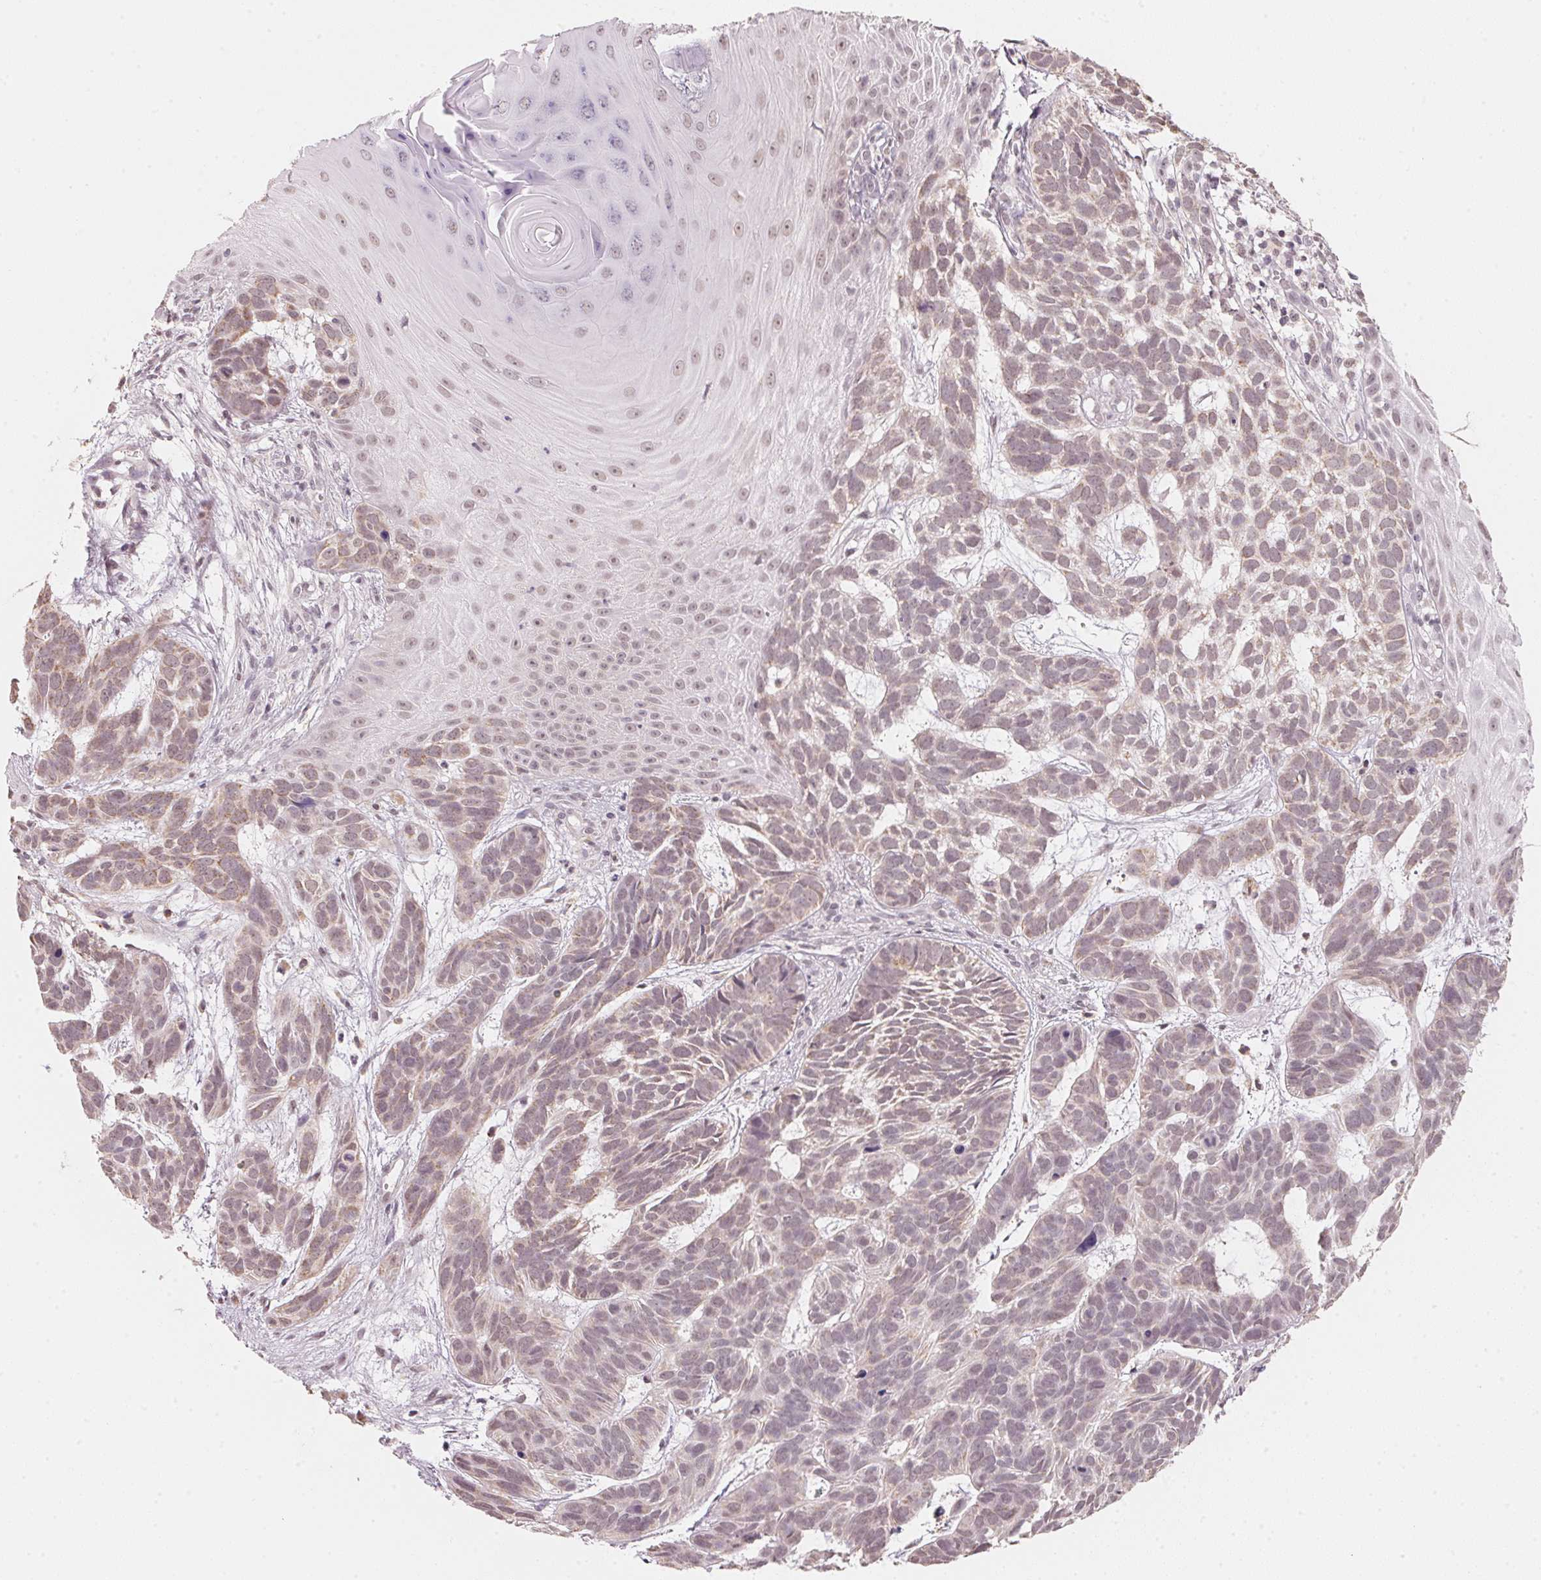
{"staining": {"intensity": "weak", "quantity": ">75%", "location": "cytoplasmic/membranous"}, "tissue": "skin cancer", "cell_type": "Tumor cells", "image_type": "cancer", "snomed": [{"axis": "morphology", "description": "Basal cell carcinoma"}, {"axis": "topography", "description": "Skin"}], "caption": "Protein staining of basal cell carcinoma (skin) tissue exhibits weak cytoplasmic/membranous positivity in approximately >75% of tumor cells. The staining was performed using DAB (3,3'-diaminobenzidine), with brown indicating positive protein expression. Nuclei are stained blue with hematoxylin.", "gene": "ANKRD31", "patient": {"sex": "male", "age": 78}}